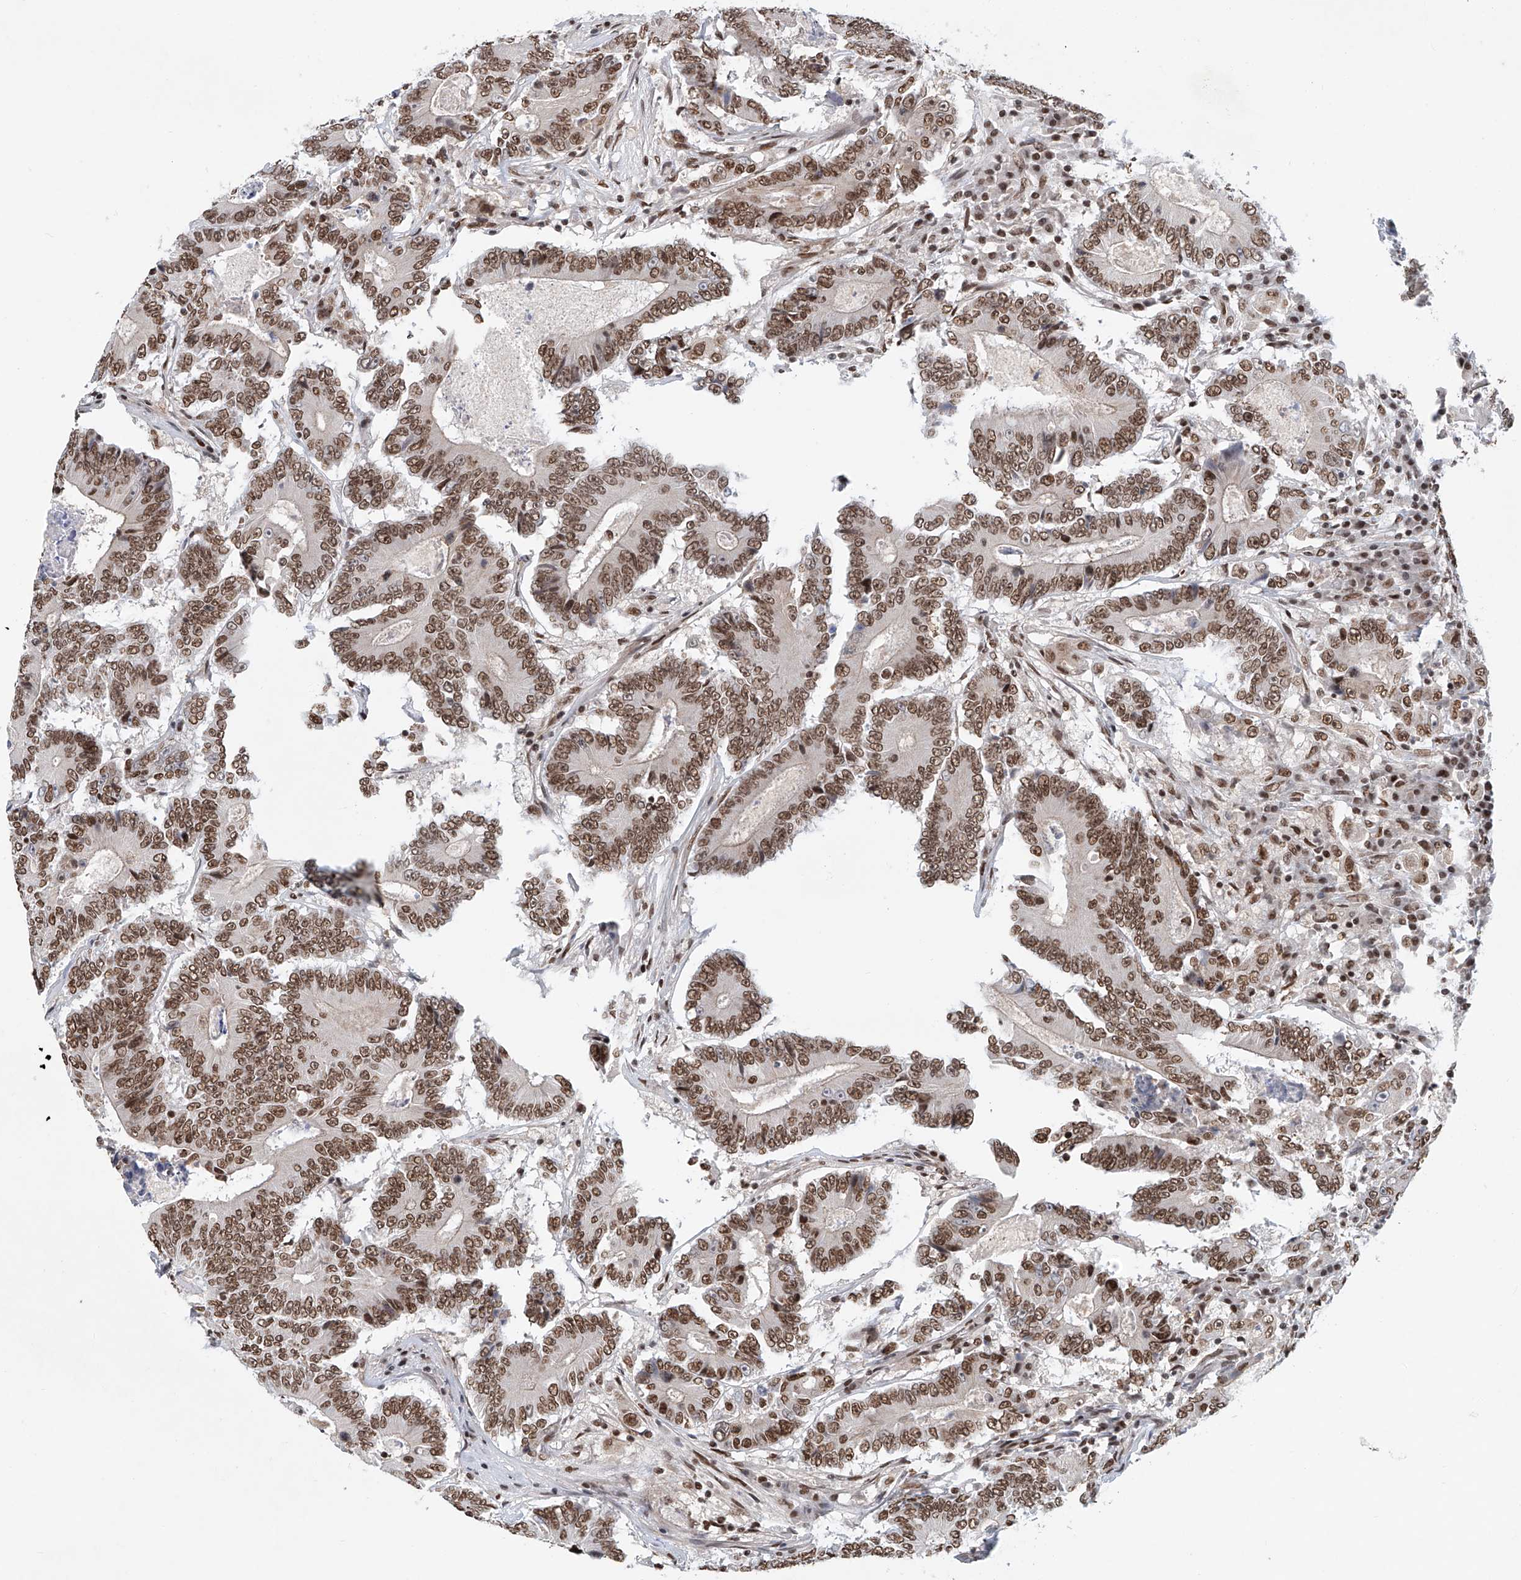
{"staining": {"intensity": "moderate", "quantity": ">75%", "location": "nuclear"}, "tissue": "colorectal cancer", "cell_type": "Tumor cells", "image_type": "cancer", "snomed": [{"axis": "morphology", "description": "Adenocarcinoma, NOS"}, {"axis": "topography", "description": "Colon"}], "caption": "Tumor cells display moderate nuclear expression in approximately >75% of cells in colorectal adenocarcinoma.", "gene": "ZNF470", "patient": {"sex": "male", "age": 83}}